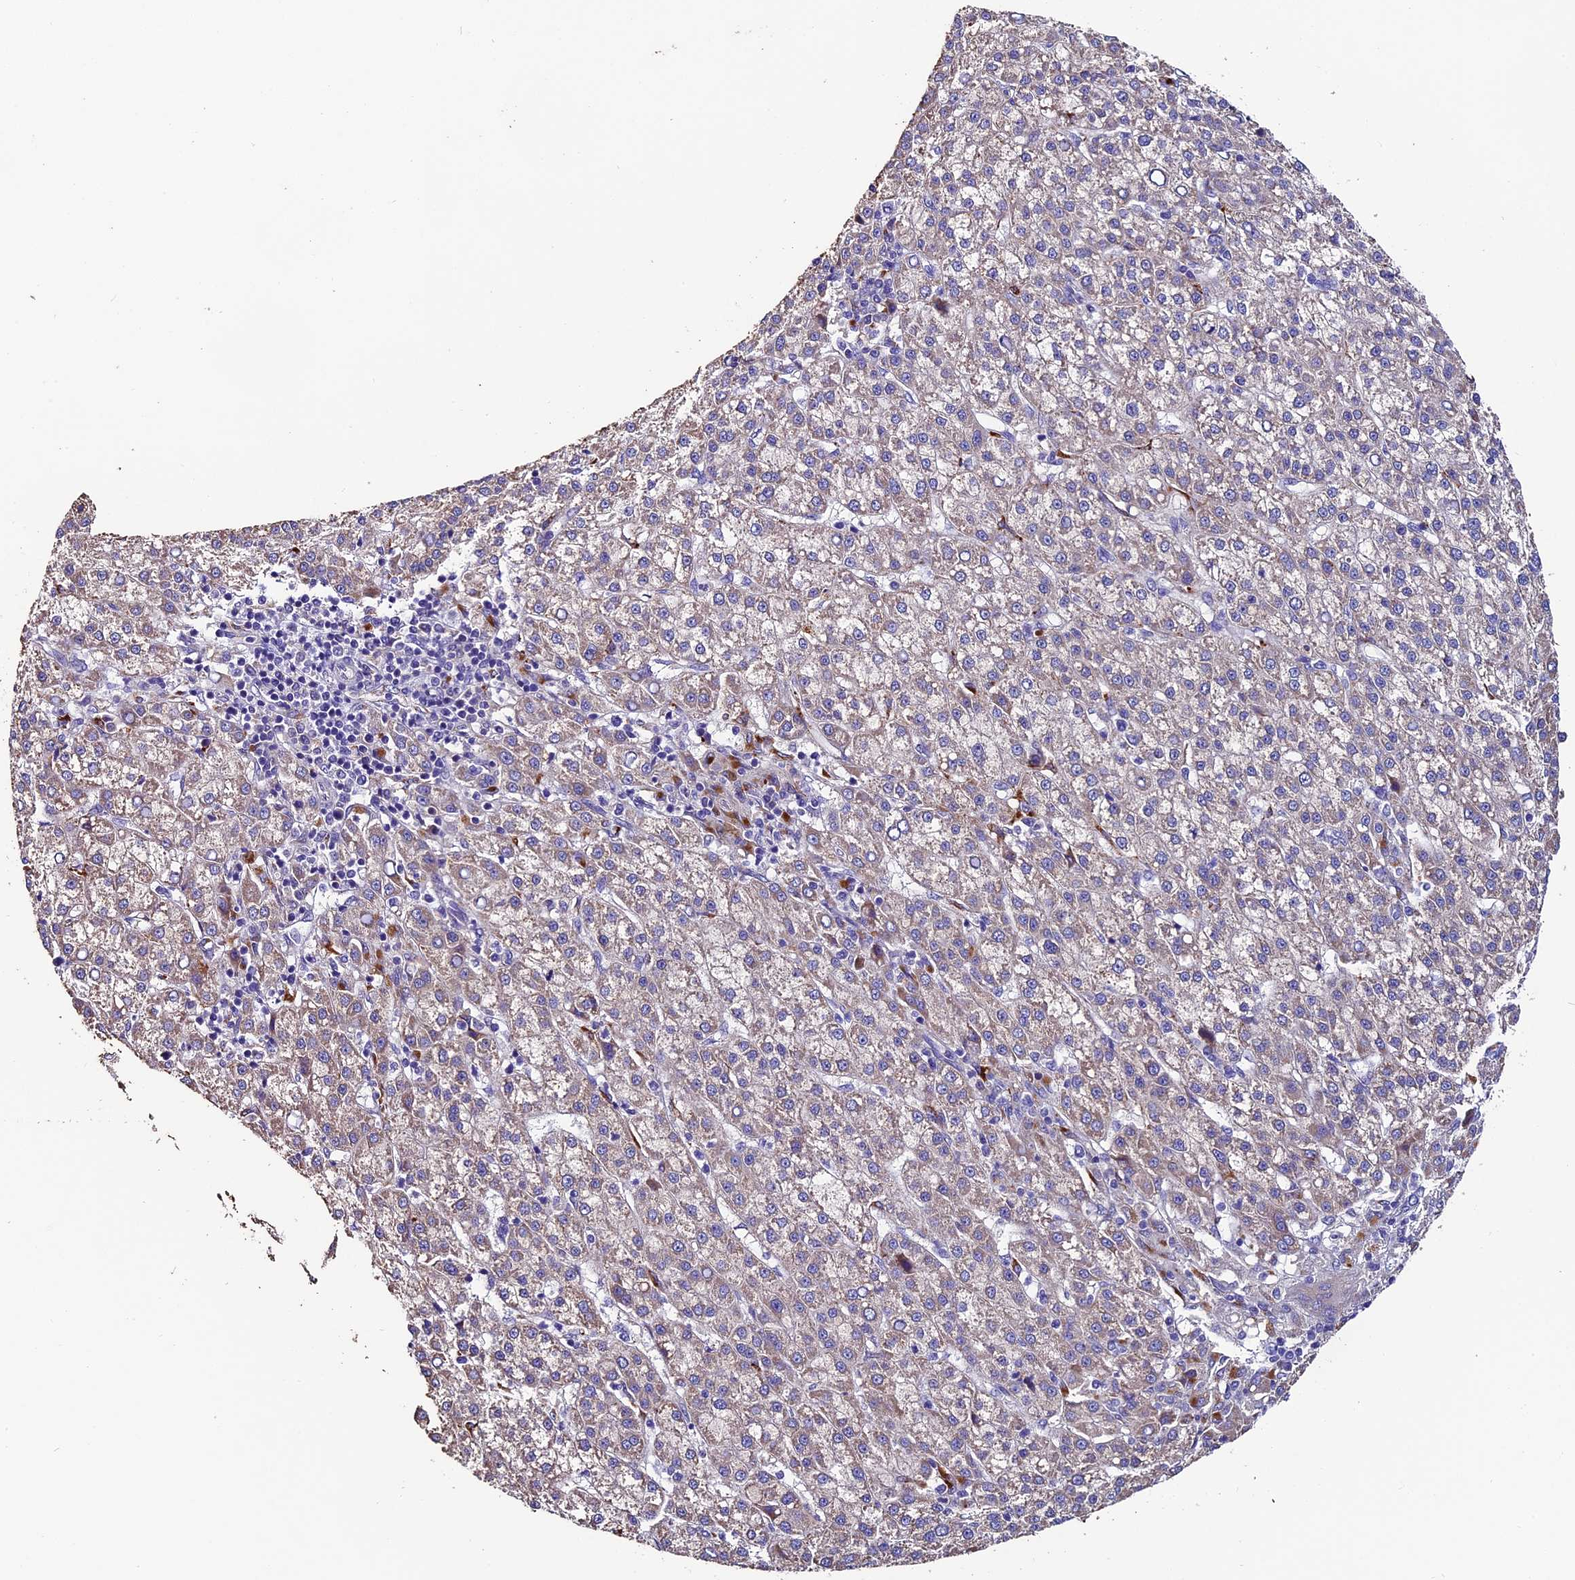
{"staining": {"intensity": "weak", "quantity": "<25%", "location": "cytoplasmic/membranous"}, "tissue": "liver cancer", "cell_type": "Tumor cells", "image_type": "cancer", "snomed": [{"axis": "morphology", "description": "Carcinoma, Hepatocellular, NOS"}, {"axis": "topography", "description": "Liver"}], "caption": "Protein analysis of liver cancer displays no significant positivity in tumor cells. (DAB IHC, high magnification).", "gene": "CLN5", "patient": {"sex": "female", "age": 58}}